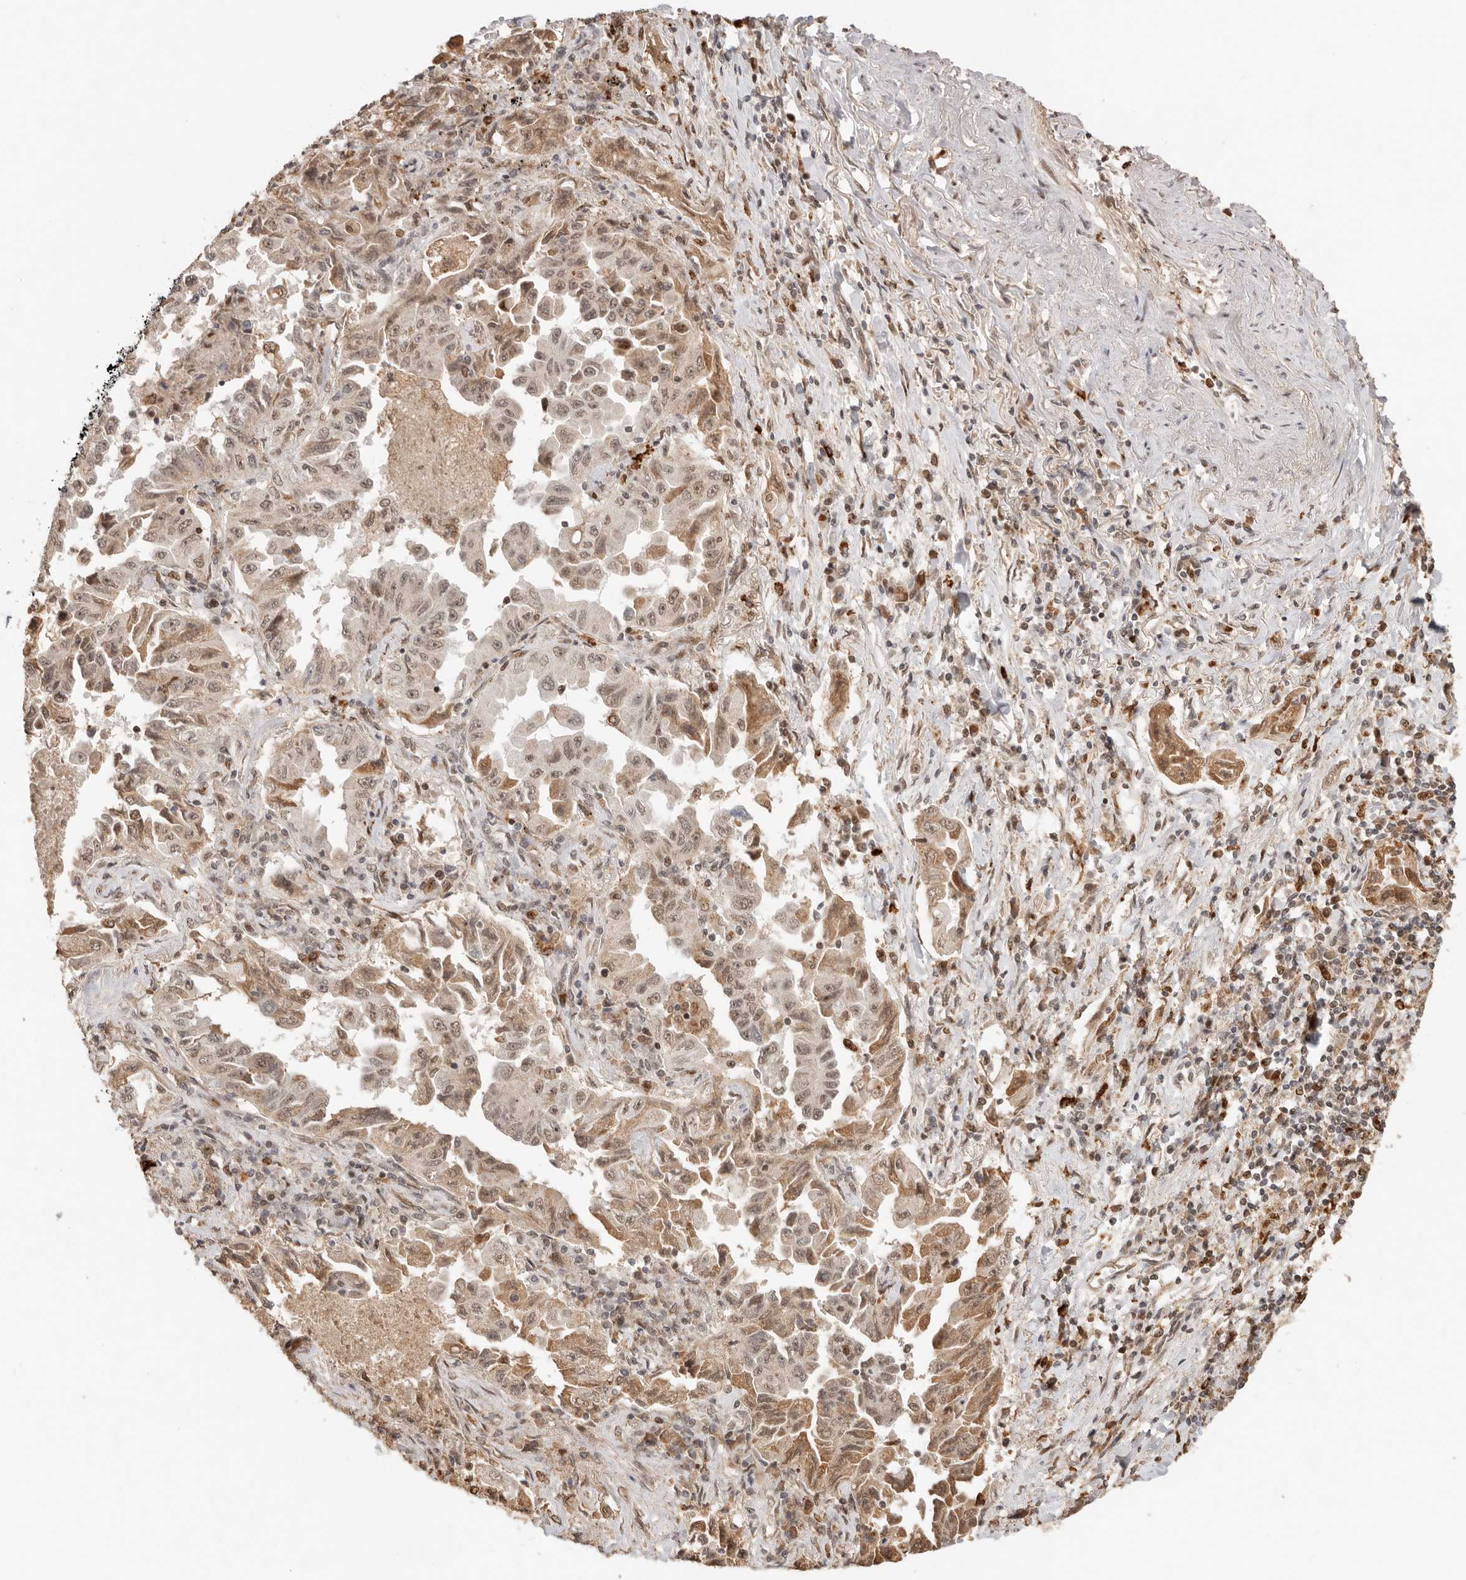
{"staining": {"intensity": "weak", "quantity": ">75%", "location": "nuclear"}, "tissue": "lung cancer", "cell_type": "Tumor cells", "image_type": "cancer", "snomed": [{"axis": "morphology", "description": "Adenocarcinoma, NOS"}, {"axis": "topography", "description": "Lung"}], "caption": "There is low levels of weak nuclear positivity in tumor cells of lung adenocarcinoma, as demonstrated by immunohistochemical staining (brown color).", "gene": "NPAS2", "patient": {"sex": "female", "age": 51}}